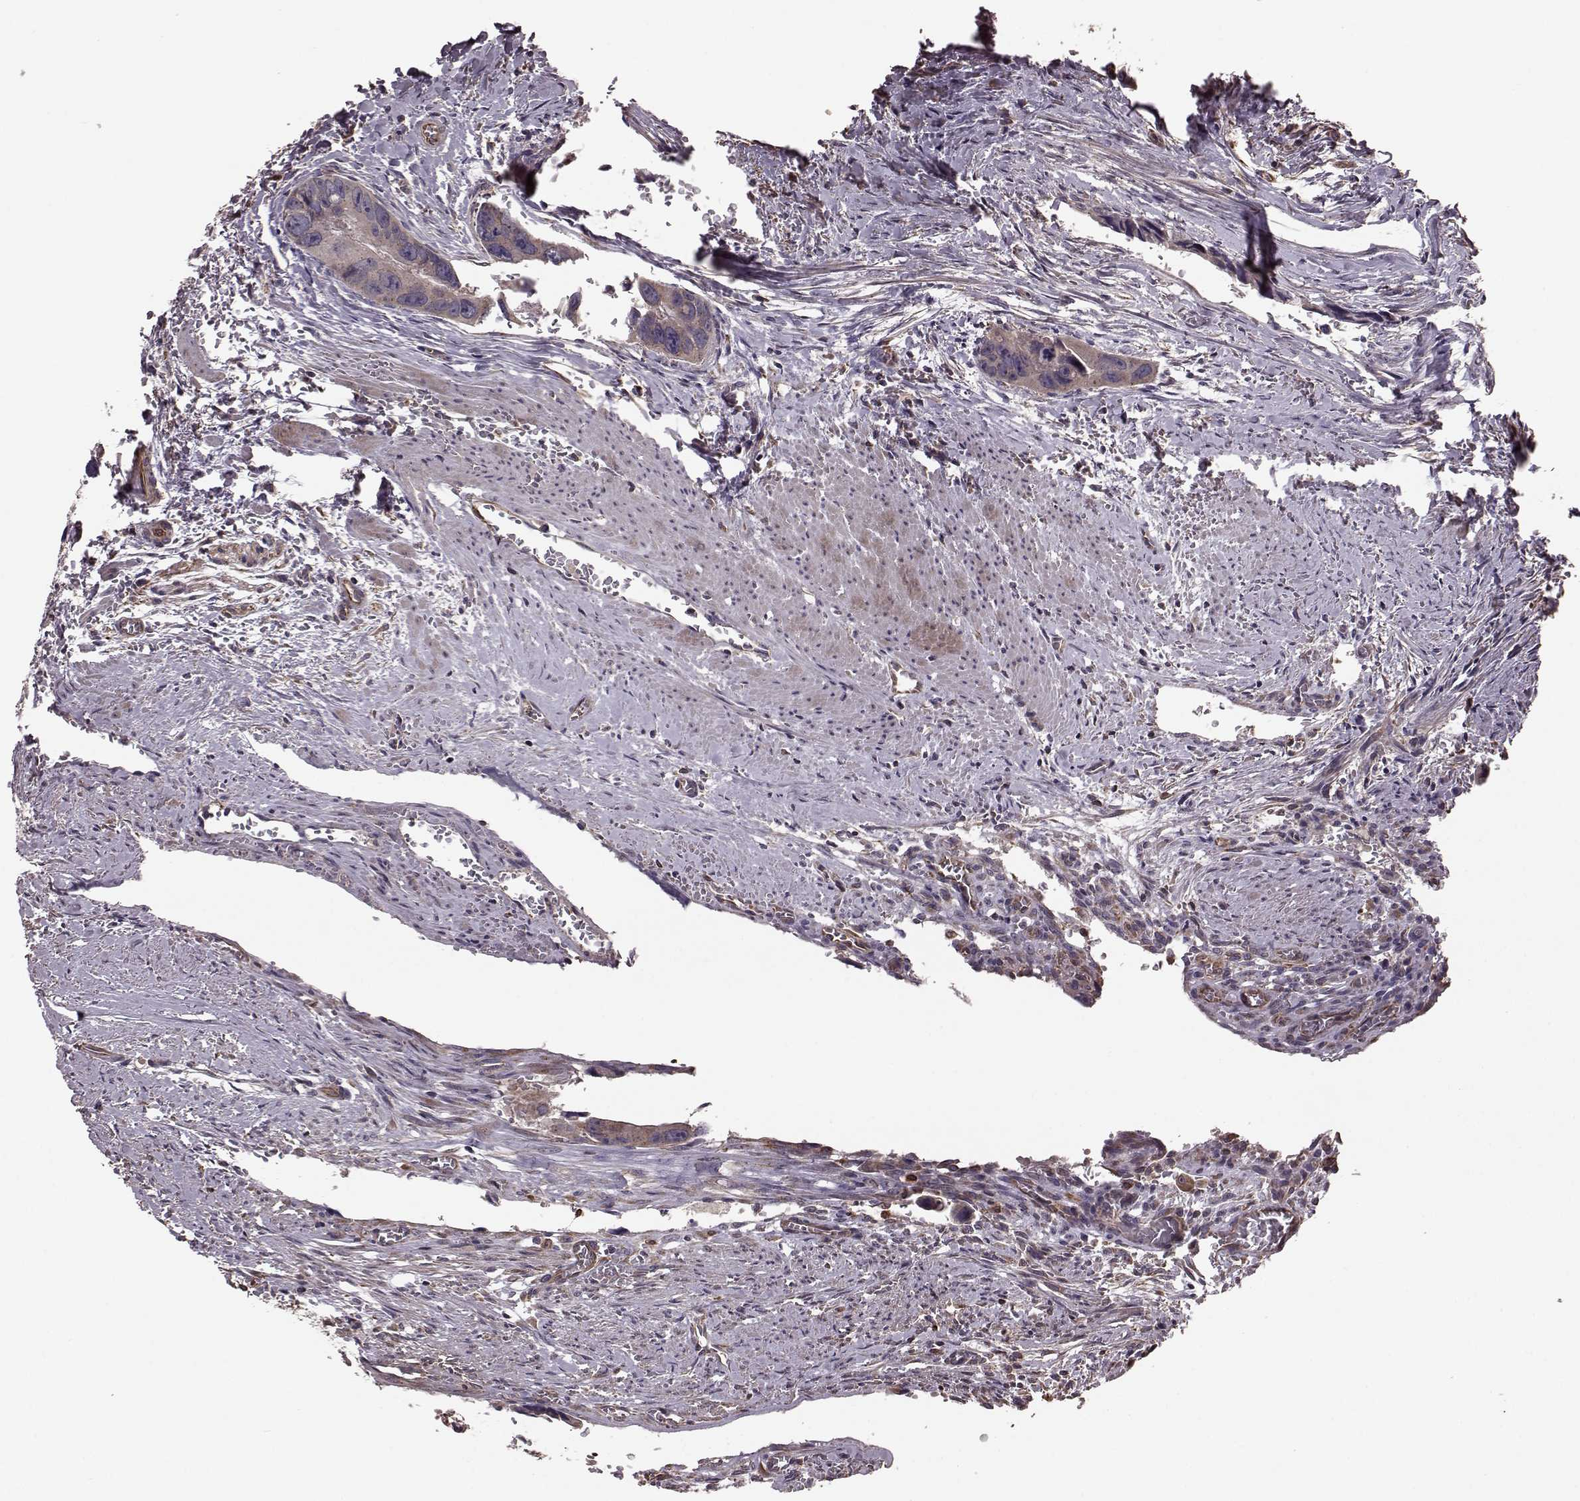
{"staining": {"intensity": "weak", "quantity": ">75%", "location": "cytoplasmic/membranous"}, "tissue": "colorectal cancer", "cell_type": "Tumor cells", "image_type": "cancer", "snomed": [{"axis": "morphology", "description": "Adenocarcinoma, NOS"}, {"axis": "topography", "description": "Rectum"}], "caption": "The histopathology image shows staining of colorectal cancer, revealing weak cytoplasmic/membranous protein staining (brown color) within tumor cells. The staining is performed using DAB brown chromogen to label protein expression. The nuclei are counter-stained blue using hematoxylin.", "gene": "NTF3", "patient": {"sex": "male", "age": 76}}